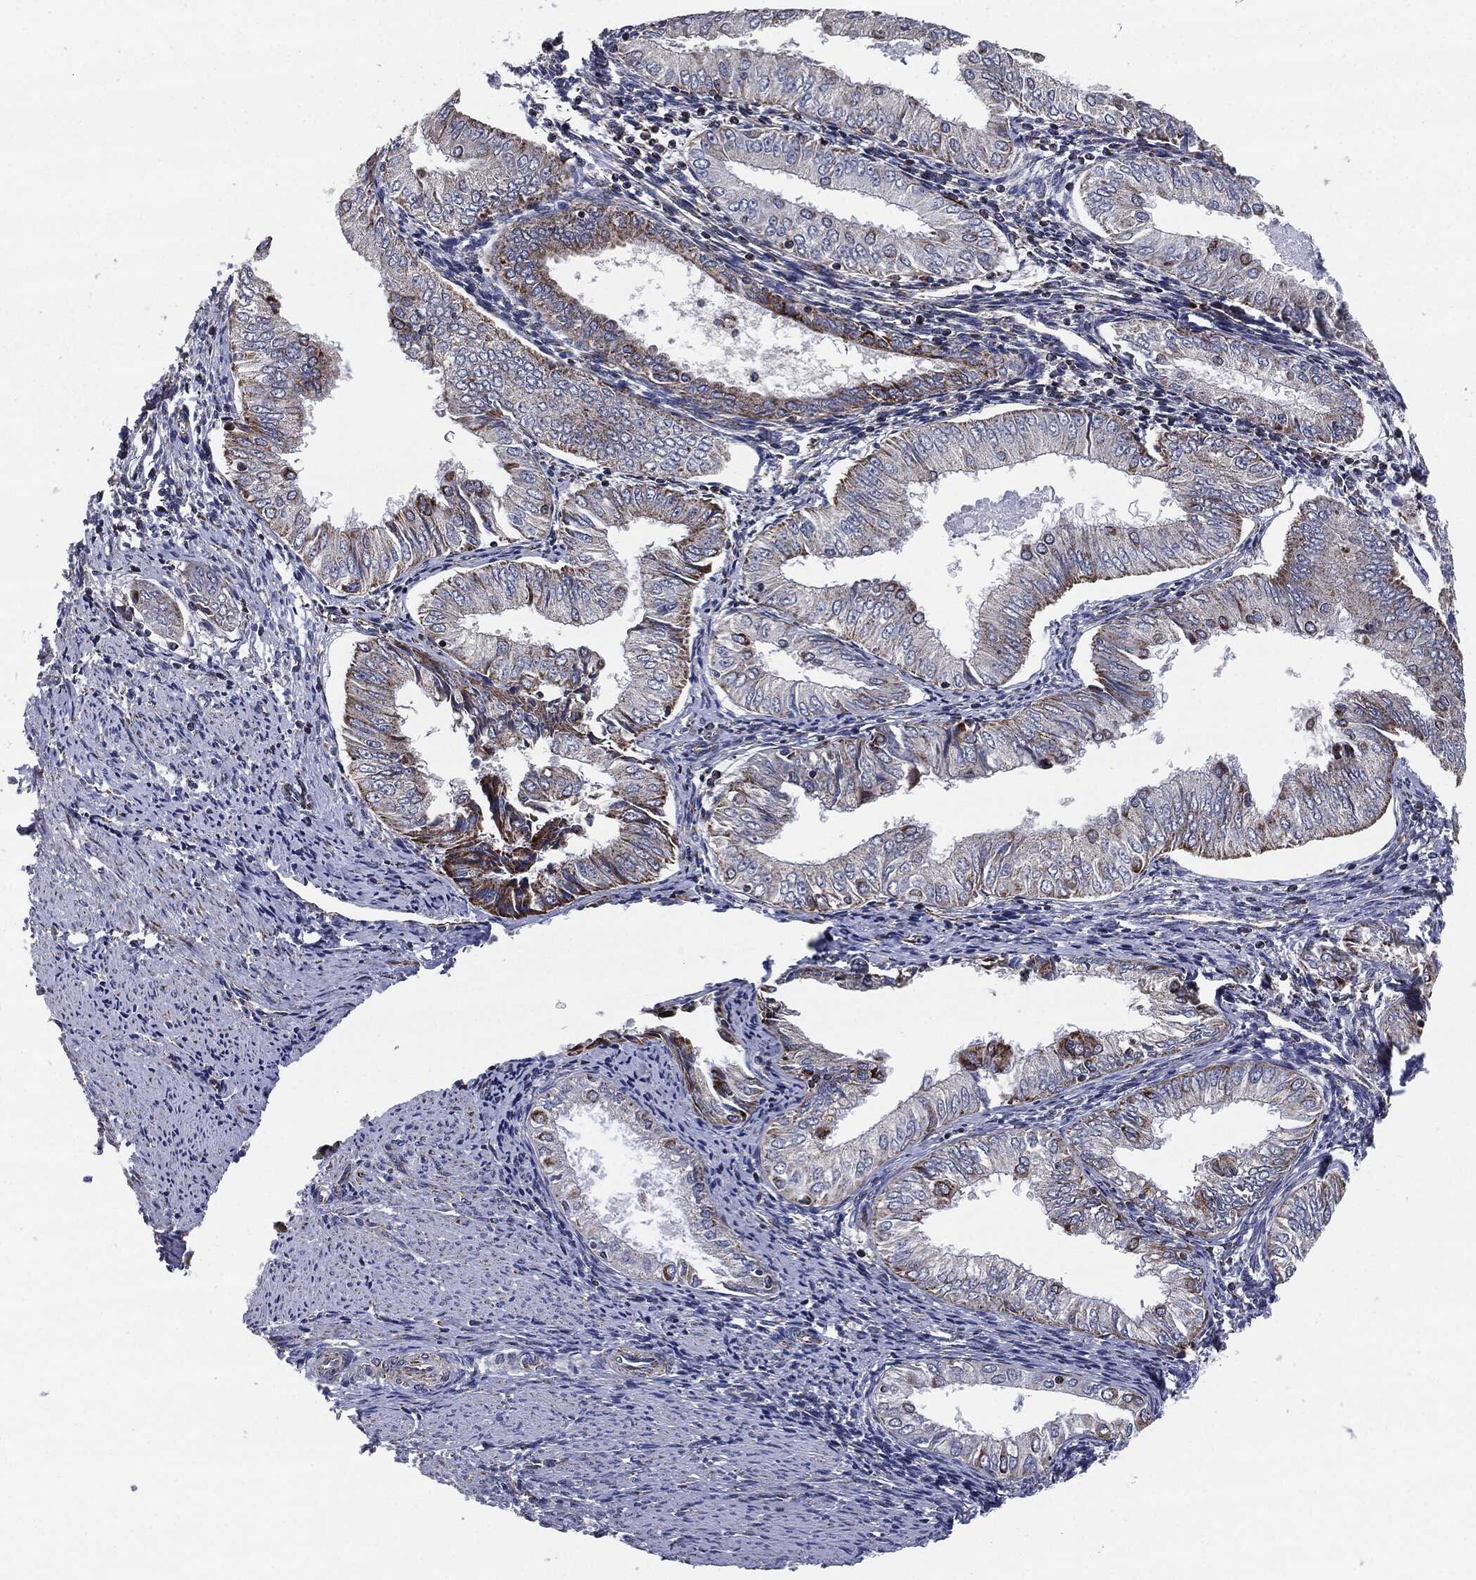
{"staining": {"intensity": "moderate", "quantity": "25%-75%", "location": "cytoplasmic/membranous"}, "tissue": "endometrial cancer", "cell_type": "Tumor cells", "image_type": "cancer", "snomed": [{"axis": "morphology", "description": "Adenocarcinoma, NOS"}, {"axis": "topography", "description": "Endometrium"}], "caption": "A histopathology image showing moderate cytoplasmic/membranous staining in about 25%-75% of tumor cells in endometrial adenocarcinoma, as visualized by brown immunohistochemical staining.", "gene": "NDUFV2", "patient": {"sex": "female", "age": 53}}